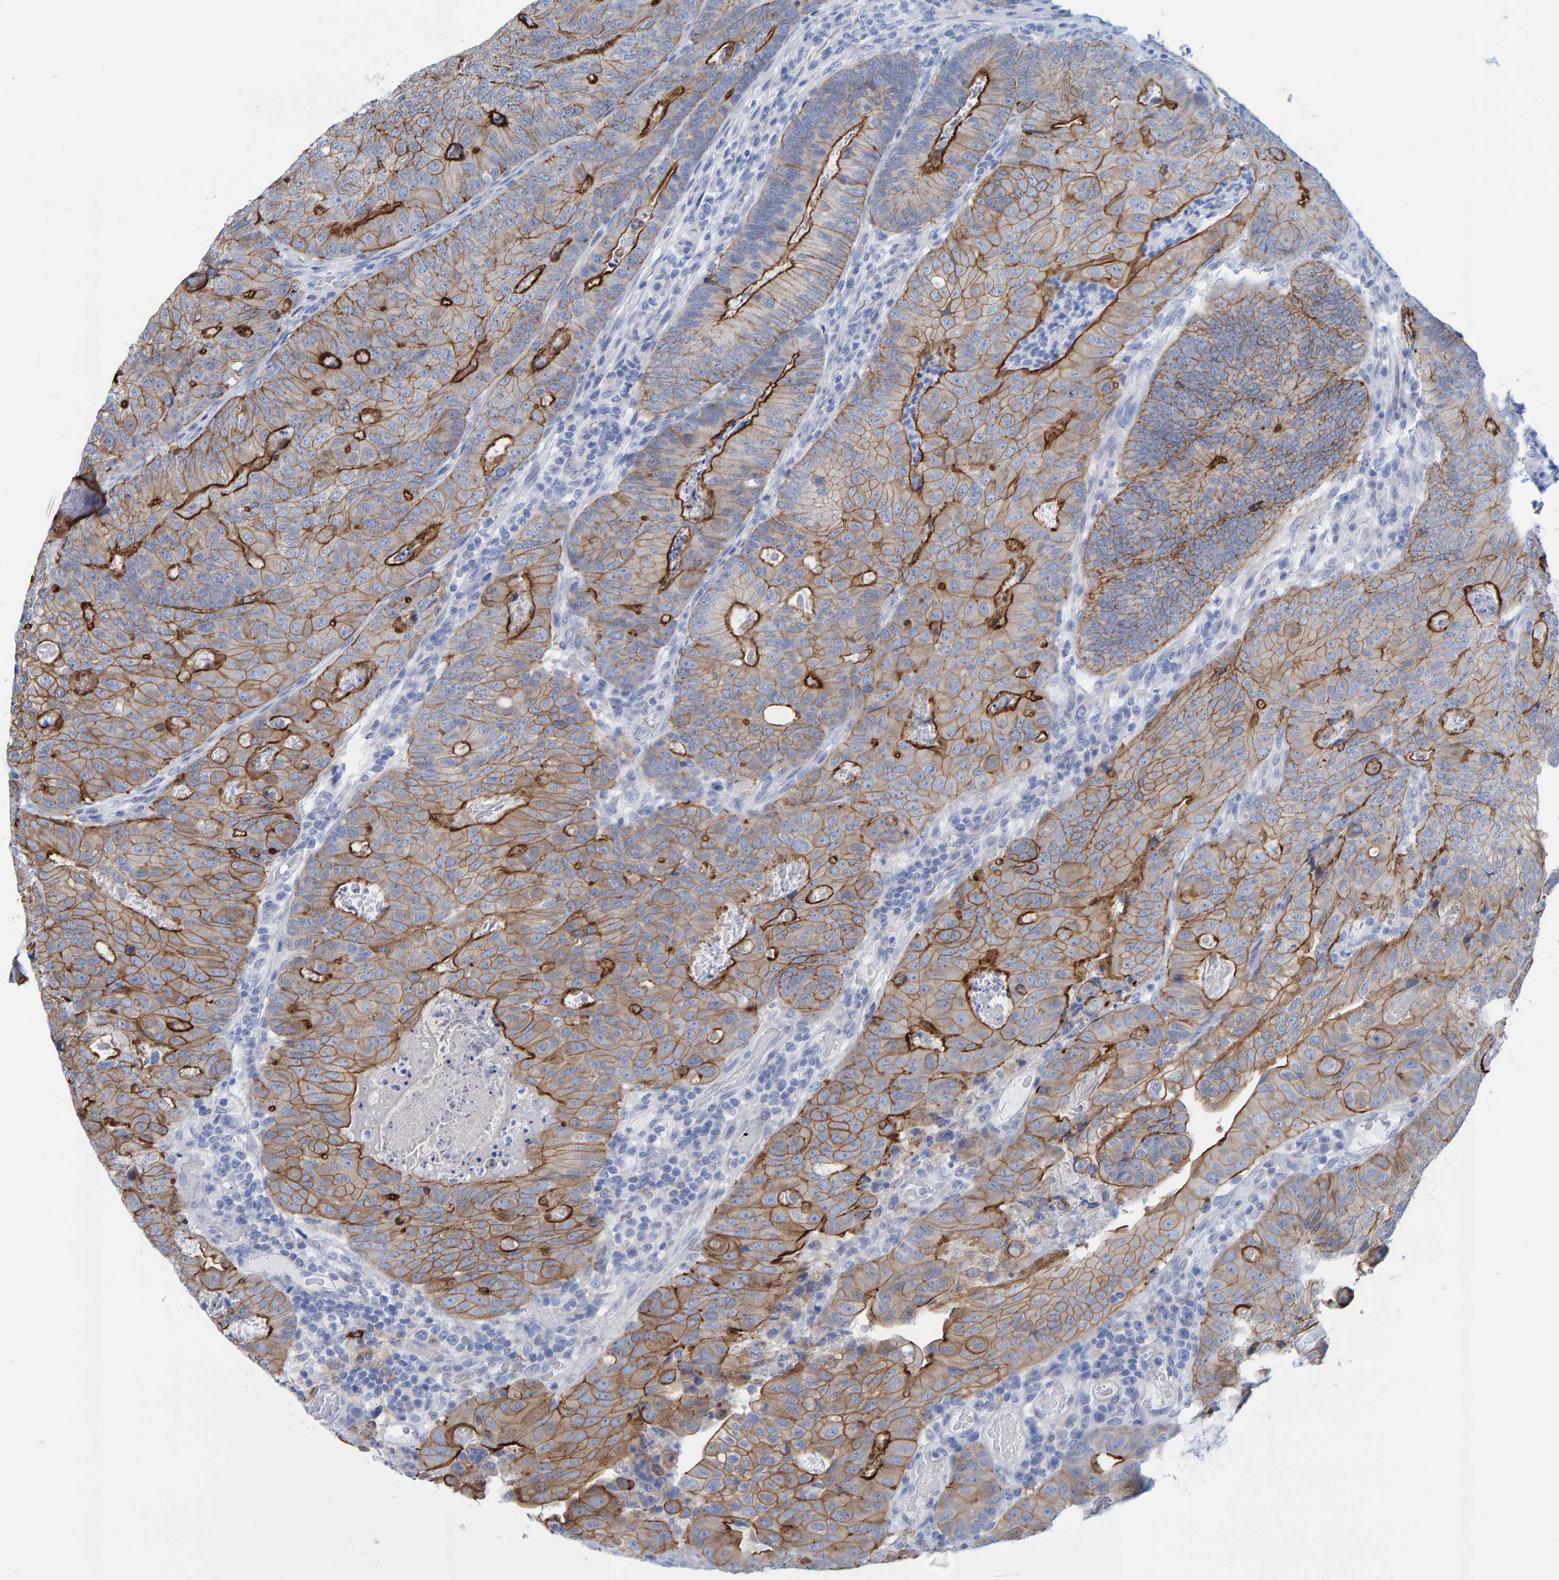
{"staining": {"intensity": "moderate", "quantity": ">75%", "location": "cytoplasmic/membranous"}, "tissue": "colorectal cancer", "cell_type": "Tumor cells", "image_type": "cancer", "snomed": [{"axis": "morphology", "description": "Adenocarcinoma, NOS"}, {"axis": "topography", "description": "Colon"}], "caption": "Immunohistochemistry photomicrograph of neoplastic tissue: adenocarcinoma (colorectal) stained using IHC reveals medium levels of moderate protein expression localized specifically in the cytoplasmic/membranous of tumor cells, appearing as a cytoplasmic/membranous brown color.", "gene": "JAKMIP3", "patient": {"sex": "female", "age": 67}}